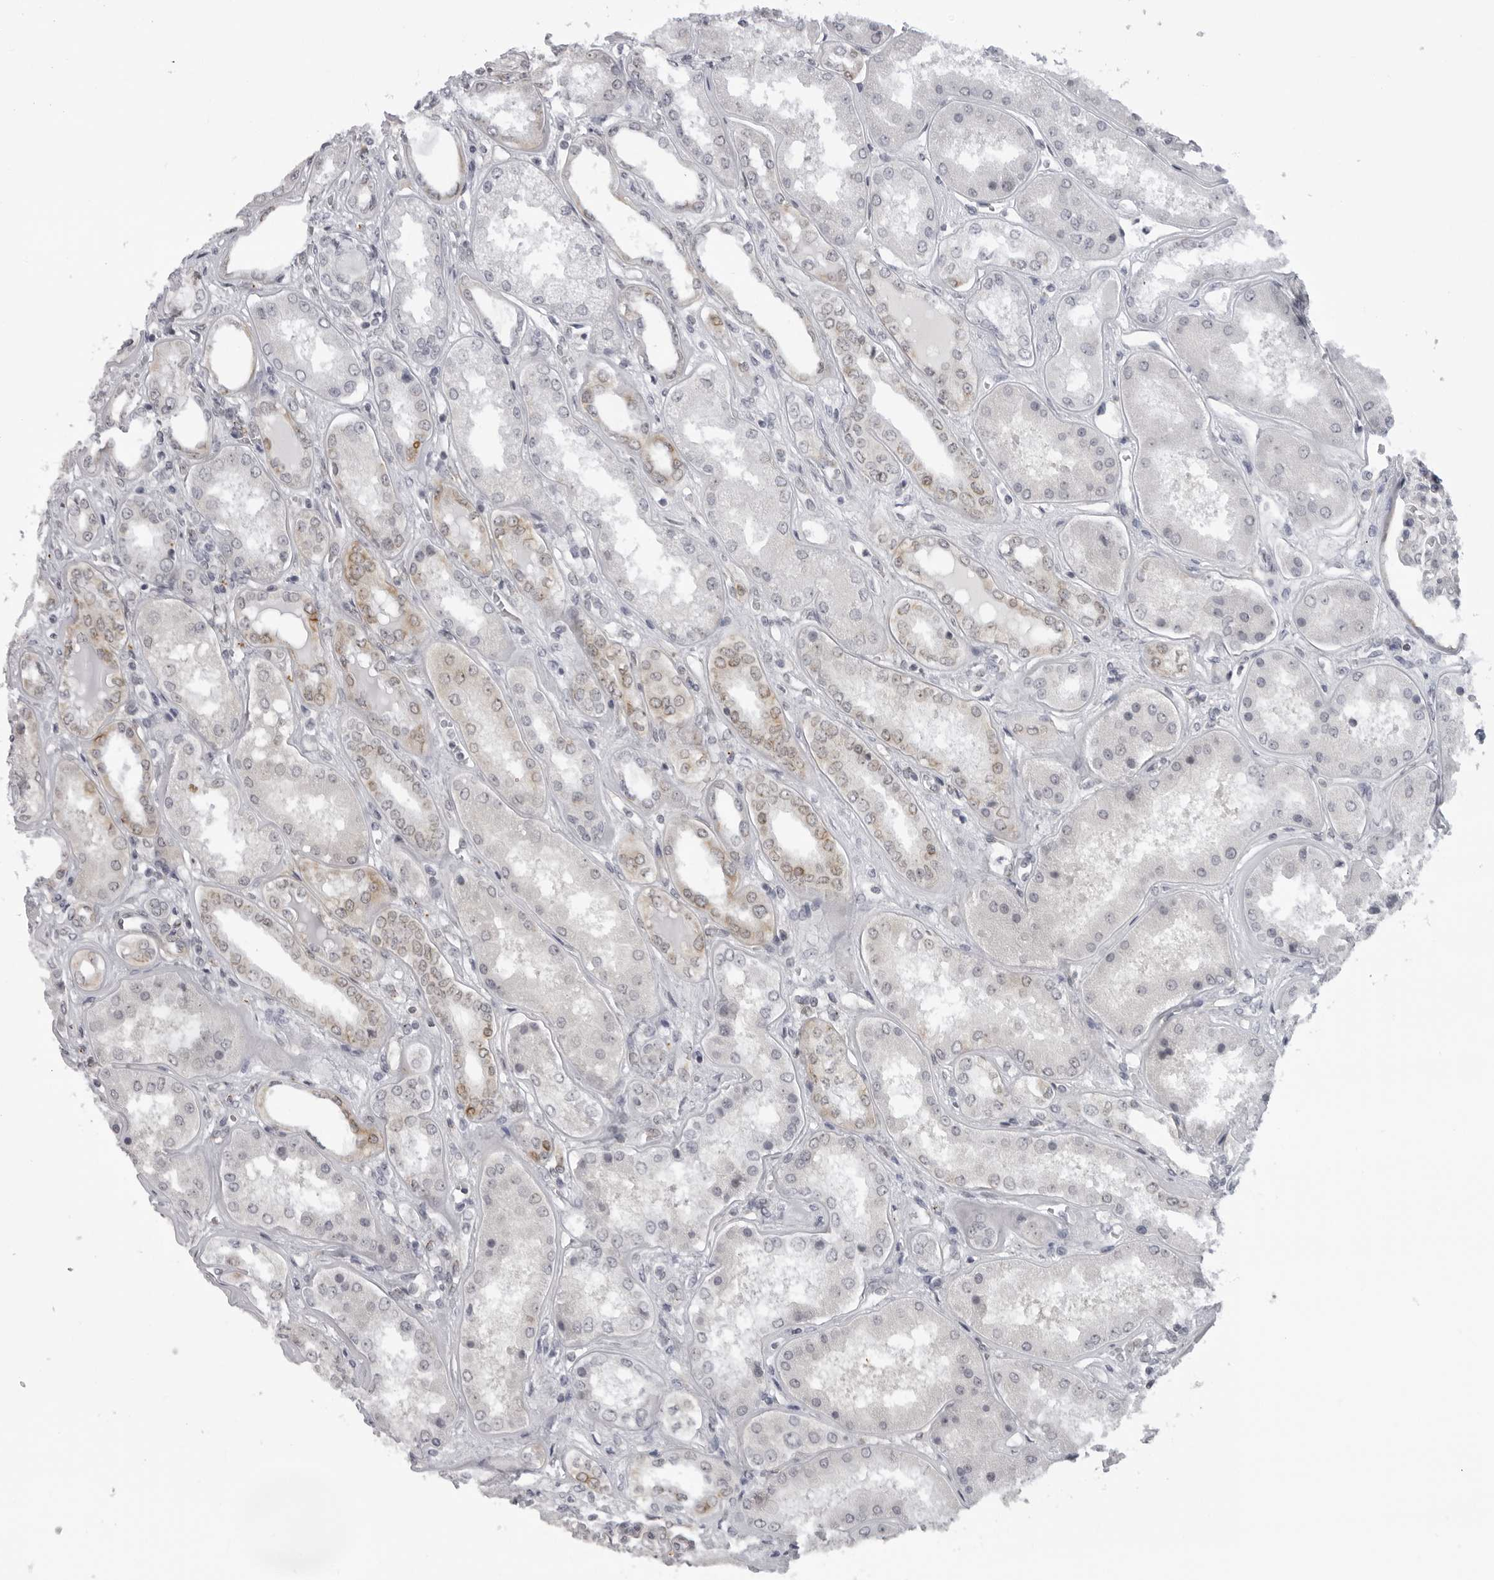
{"staining": {"intensity": "negative", "quantity": "none", "location": "none"}, "tissue": "kidney", "cell_type": "Cells in glomeruli", "image_type": "normal", "snomed": [{"axis": "morphology", "description": "Normal tissue, NOS"}, {"axis": "topography", "description": "Kidney"}], "caption": "Immunohistochemical staining of normal human kidney demonstrates no significant positivity in cells in glomeruli.", "gene": "DNALI1", "patient": {"sex": "female", "age": 56}}